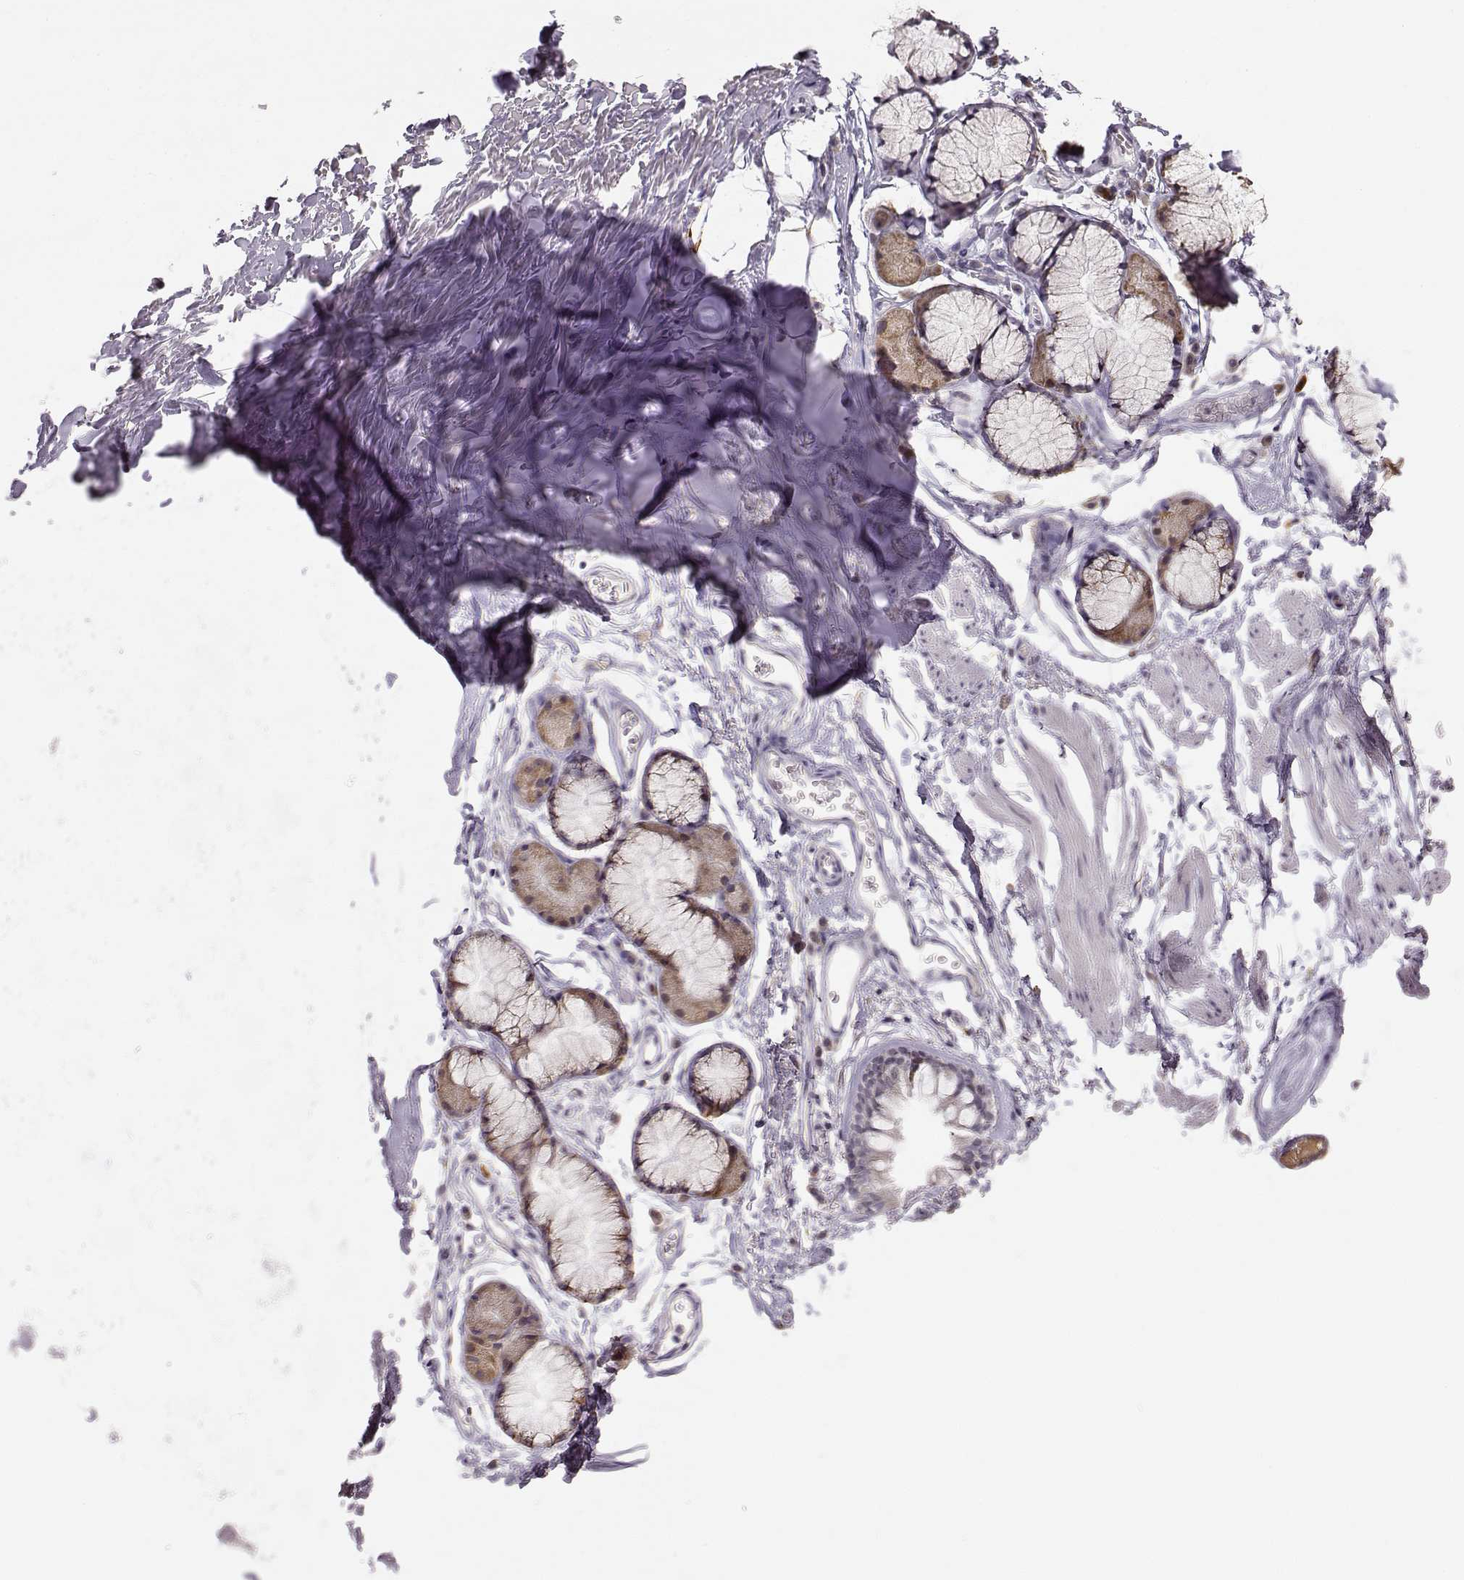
{"staining": {"intensity": "negative", "quantity": "none", "location": "none"}, "tissue": "soft tissue", "cell_type": "Chondrocytes", "image_type": "normal", "snomed": [{"axis": "morphology", "description": "Normal tissue, NOS"}, {"axis": "topography", "description": "Cartilage tissue"}, {"axis": "topography", "description": "Bronchus"}], "caption": "IHC of normal human soft tissue displays no positivity in chondrocytes. (DAB immunohistochemistry with hematoxylin counter stain).", "gene": "ACSL6", "patient": {"sex": "female", "age": 79}}